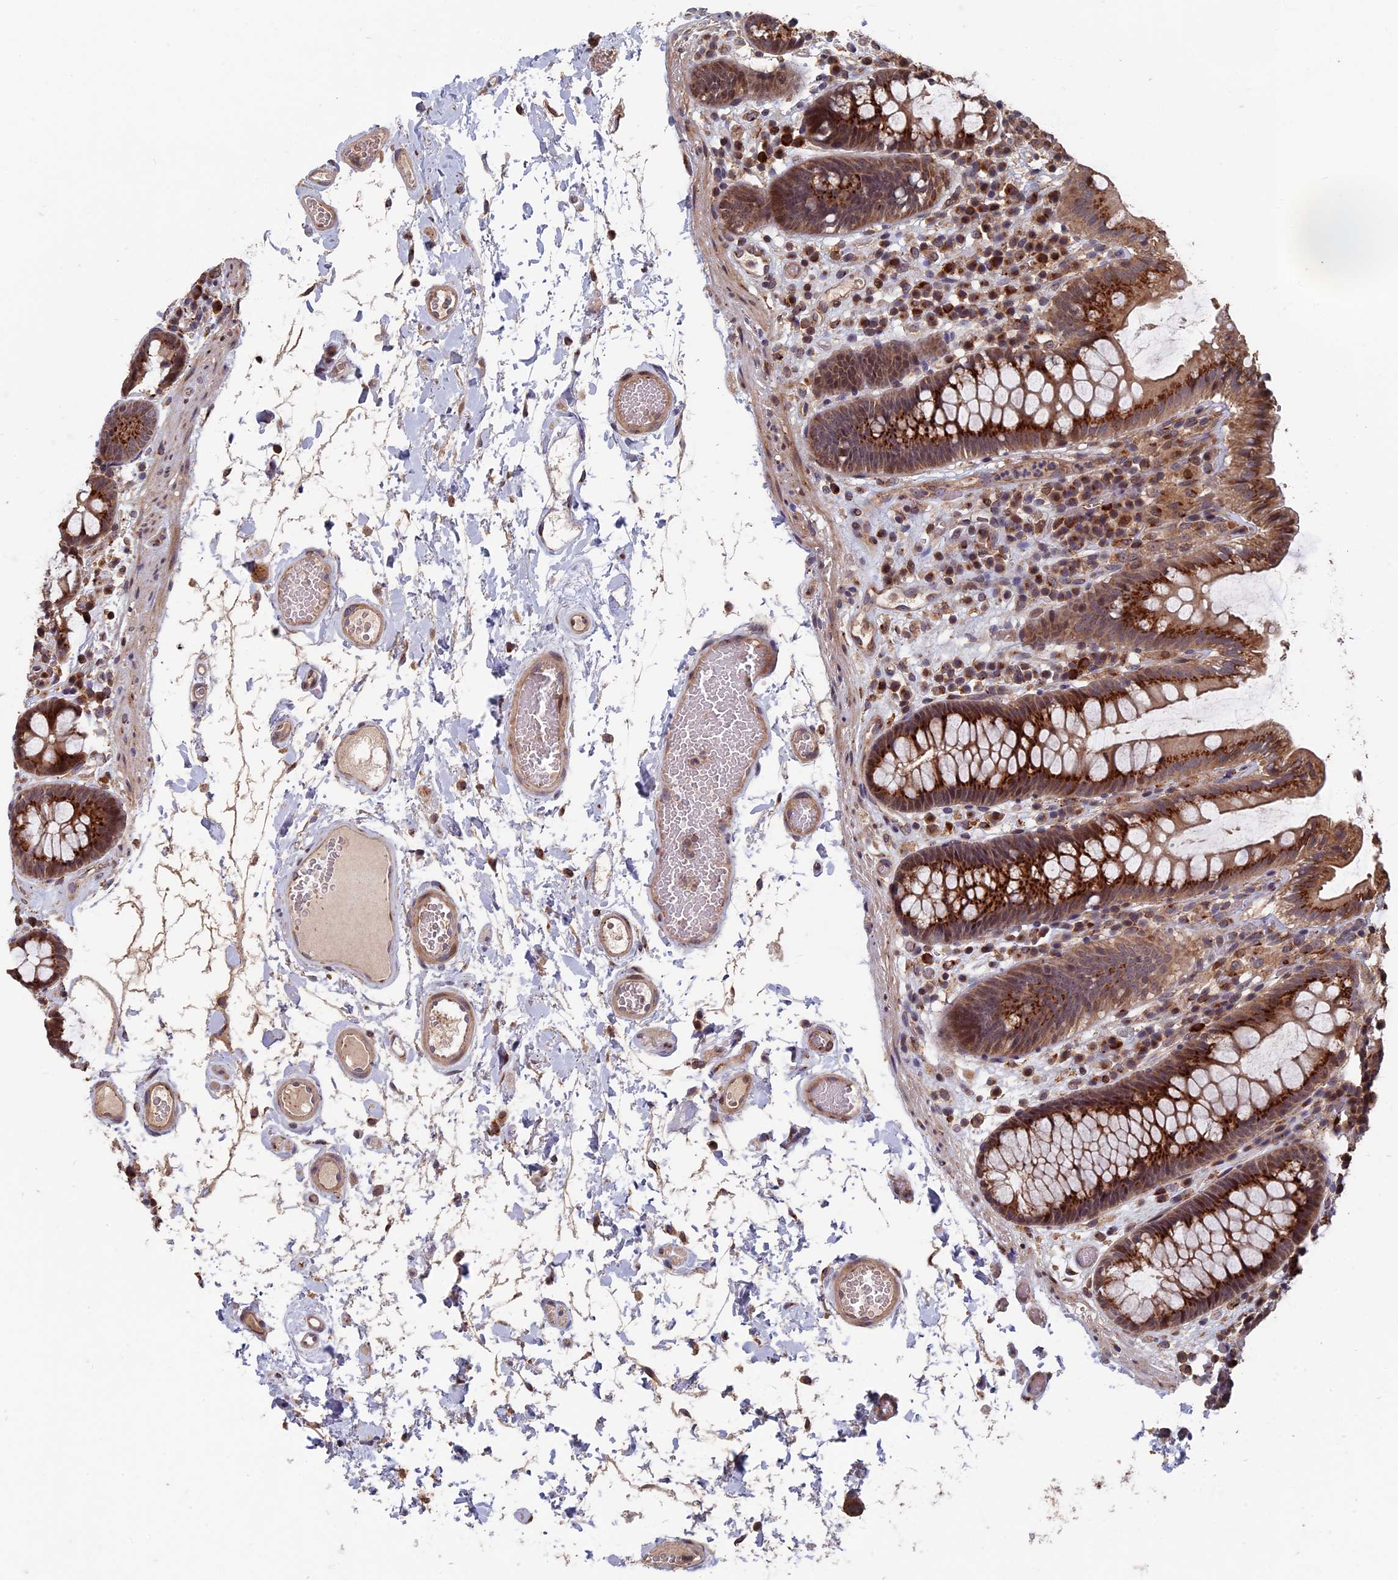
{"staining": {"intensity": "moderate", "quantity": ">75%", "location": "cytoplasmic/membranous"}, "tissue": "colon", "cell_type": "Endothelial cells", "image_type": "normal", "snomed": [{"axis": "morphology", "description": "Normal tissue, NOS"}, {"axis": "topography", "description": "Colon"}], "caption": "The immunohistochemical stain shows moderate cytoplasmic/membranous staining in endothelial cells of benign colon.", "gene": "RASGRF1", "patient": {"sex": "male", "age": 84}}